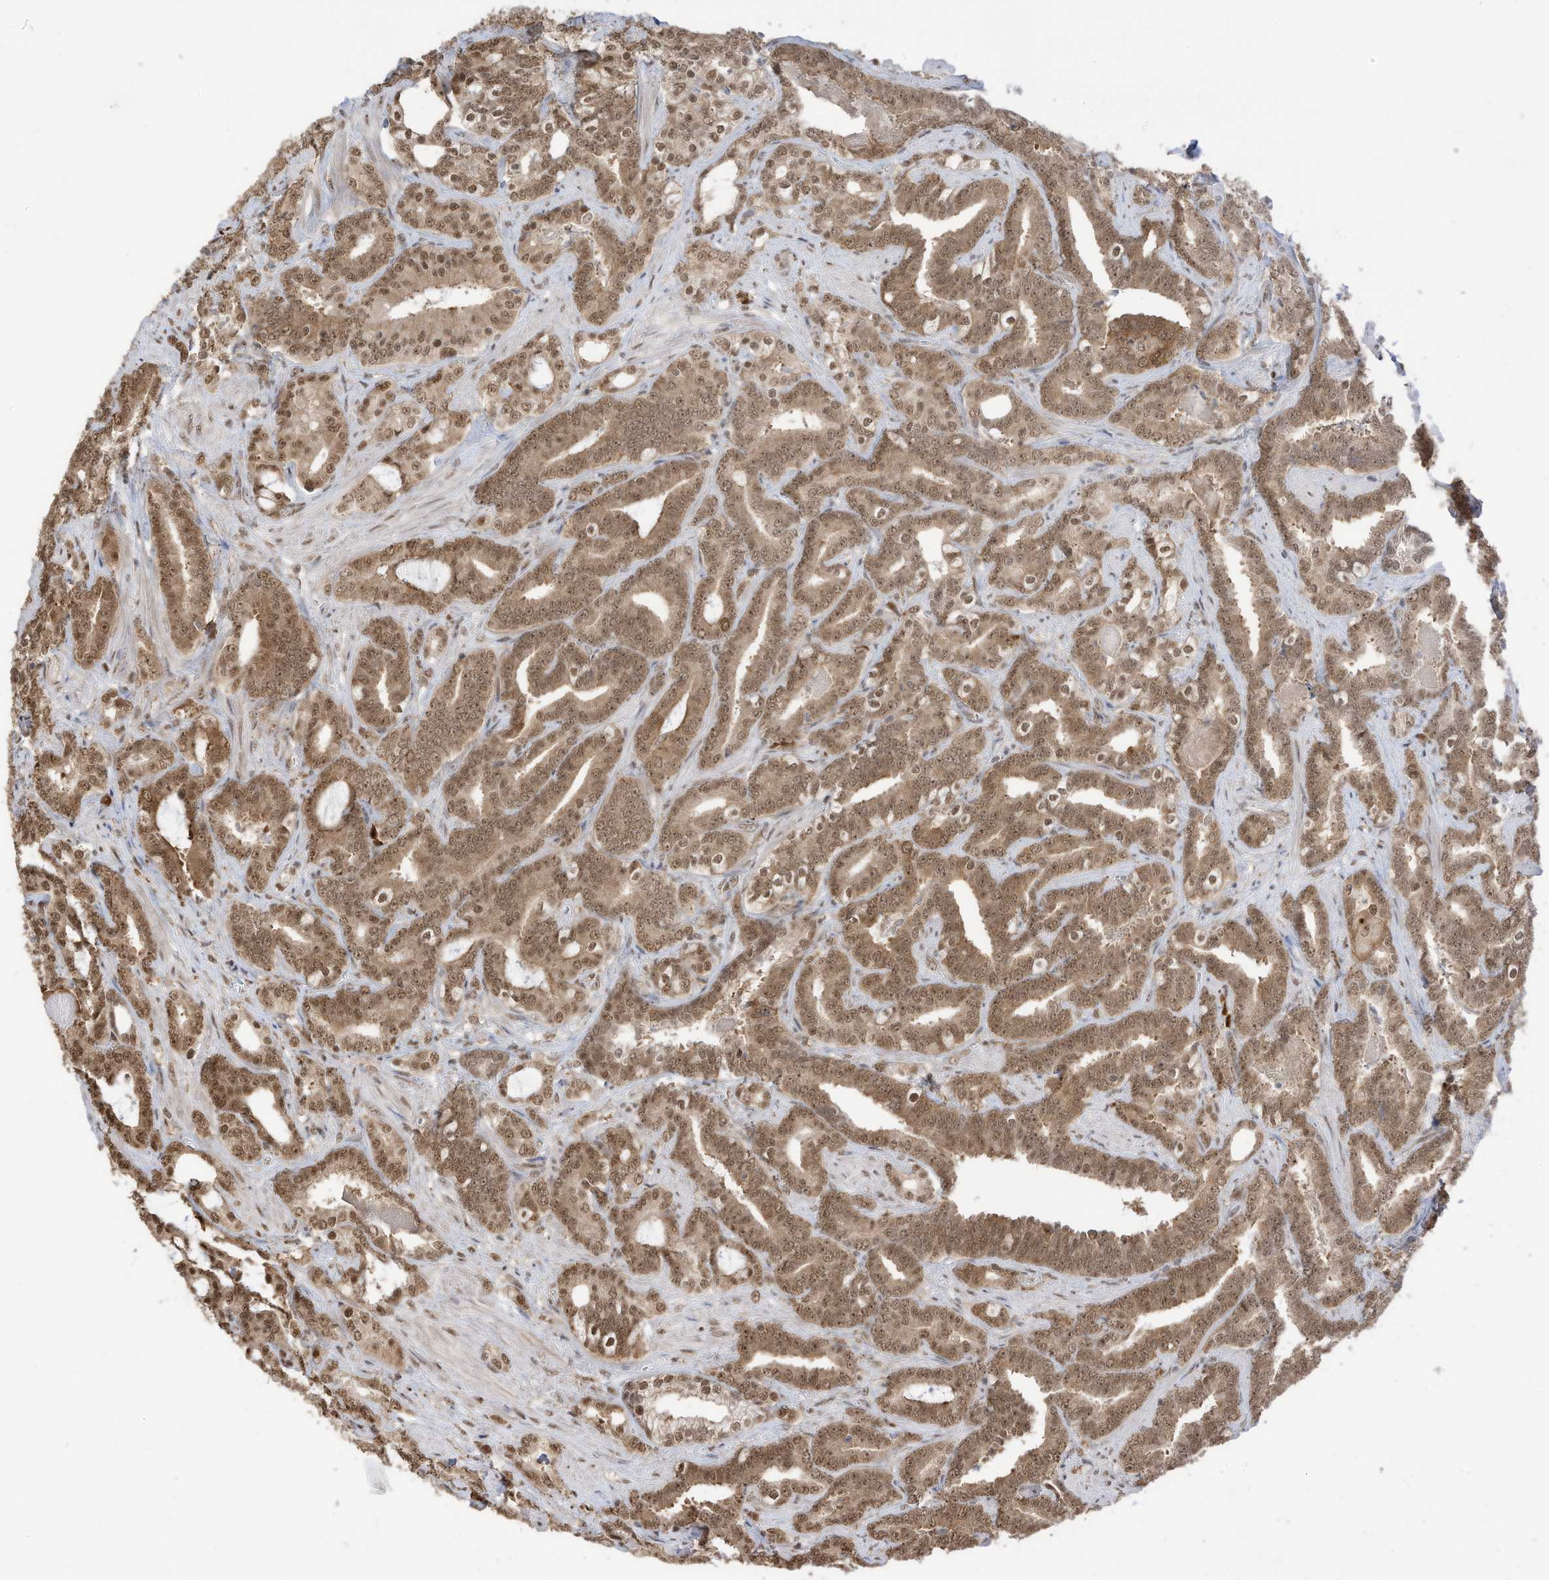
{"staining": {"intensity": "moderate", "quantity": ">75%", "location": "cytoplasmic/membranous,nuclear"}, "tissue": "prostate cancer", "cell_type": "Tumor cells", "image_type": "cancer", "snomed": [{"axis": "morphology", "description": "Adenocarcinoma, High grade"}, {"axis": "topography", "description": "Prostate and seminal vesicle, NOS"}], "caption": "Immunohistochemical staining of human prostate adenocarcinoma (high-grade) exhibits medium levels of moderate cytoplasmic/membranous and nuclear protein staining in about >75% of tumor cells. The protein is stained brown, and the nuclei are stained in blue (DAB IHC with brightfield microscopy, high magnification).", "gene": "ZNF195", "patient": {"sex": "male", "age": 67}}